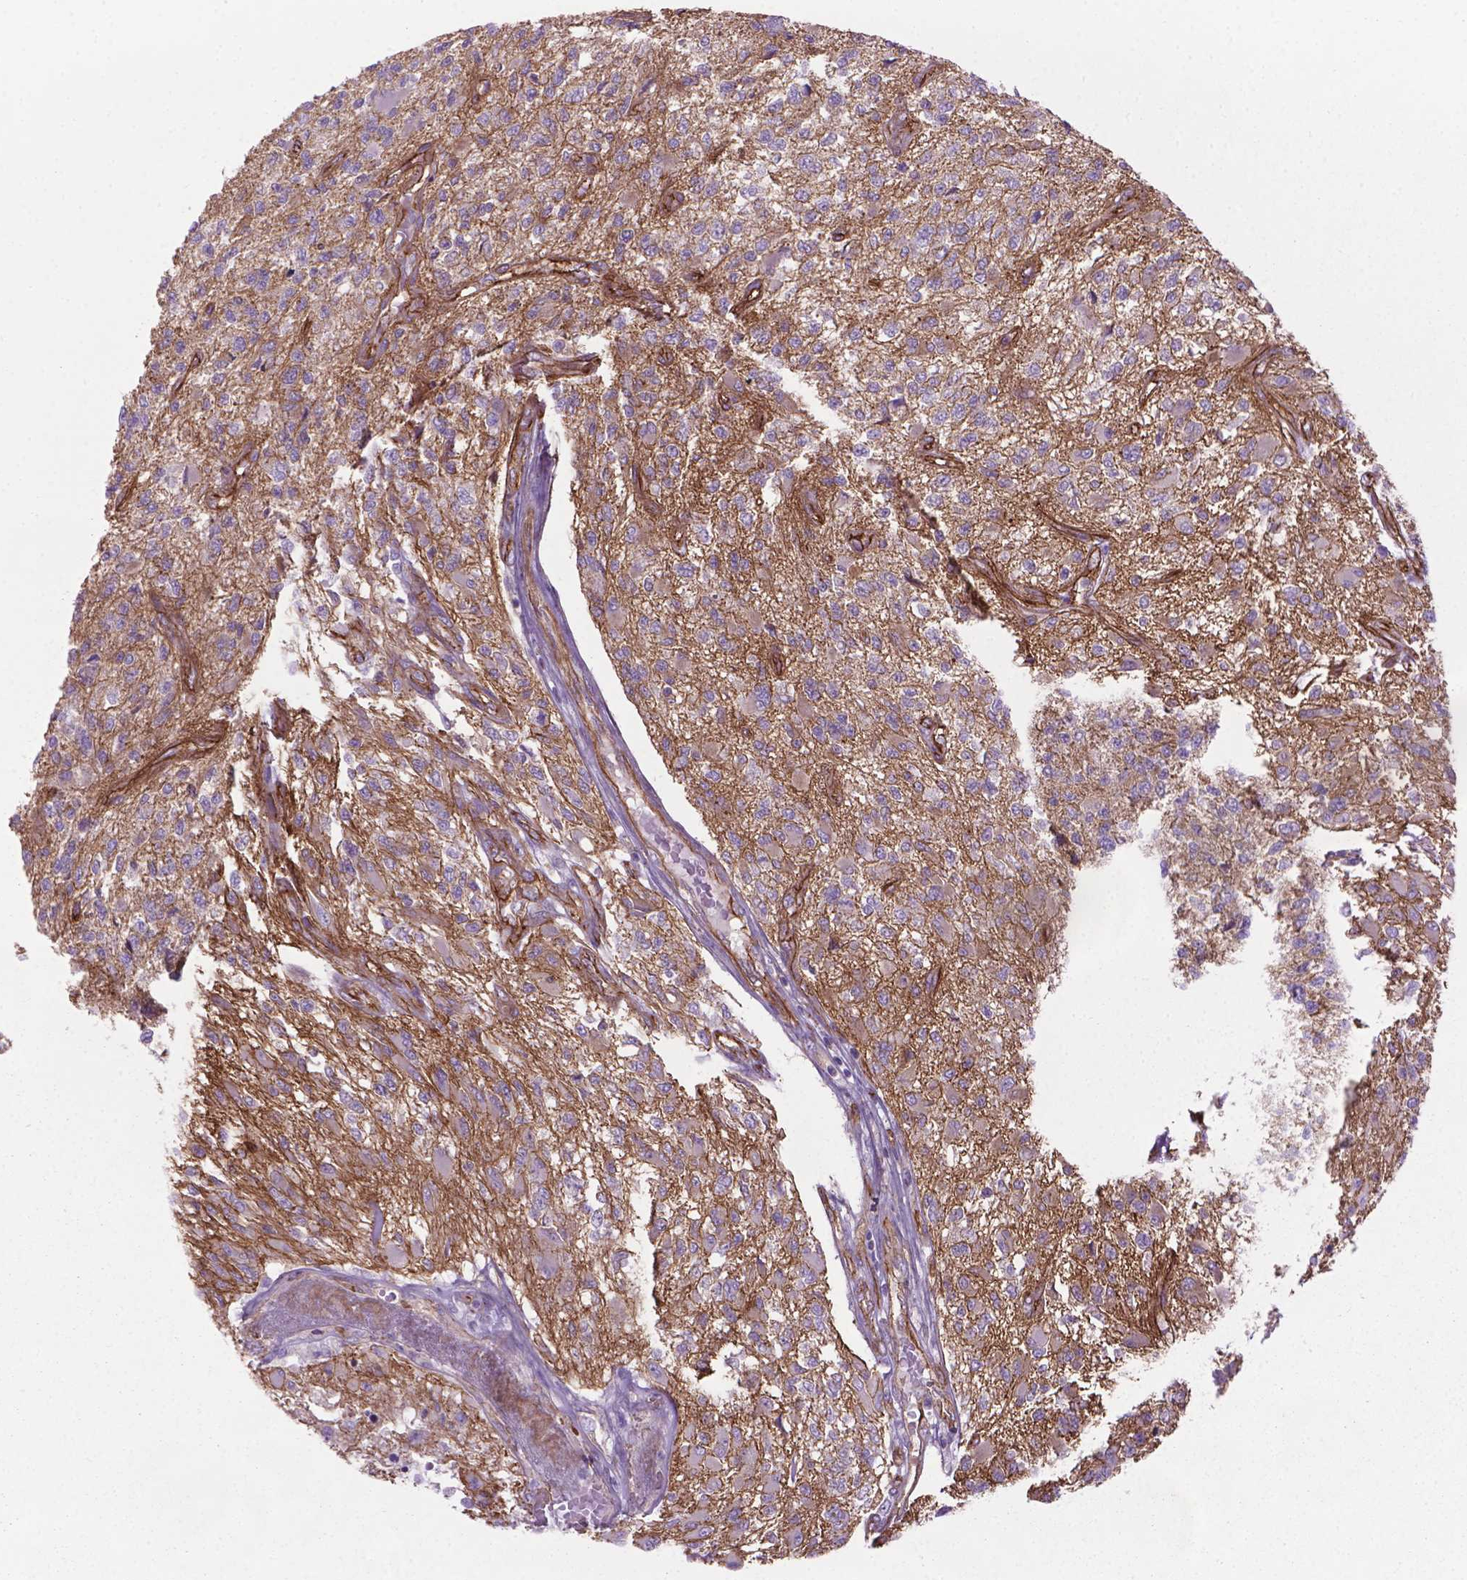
{"staining": {"intensity": "negative", "quantity": "none", "location": "none"}, "tissue": "glioma", "cell_type": "Tumor cells", "image_type": "cancer", "snomed": [{"axis": "morphology", "description": "Glioma, malignant, High grade"}, {"axis": "topography", "description": "Brain"}], "caption": "There is no significant expression in tumor cells of high-grade glioma (malignant).", "gene": "TENT5A", "patient": {"sex": "female", "age": 63}}